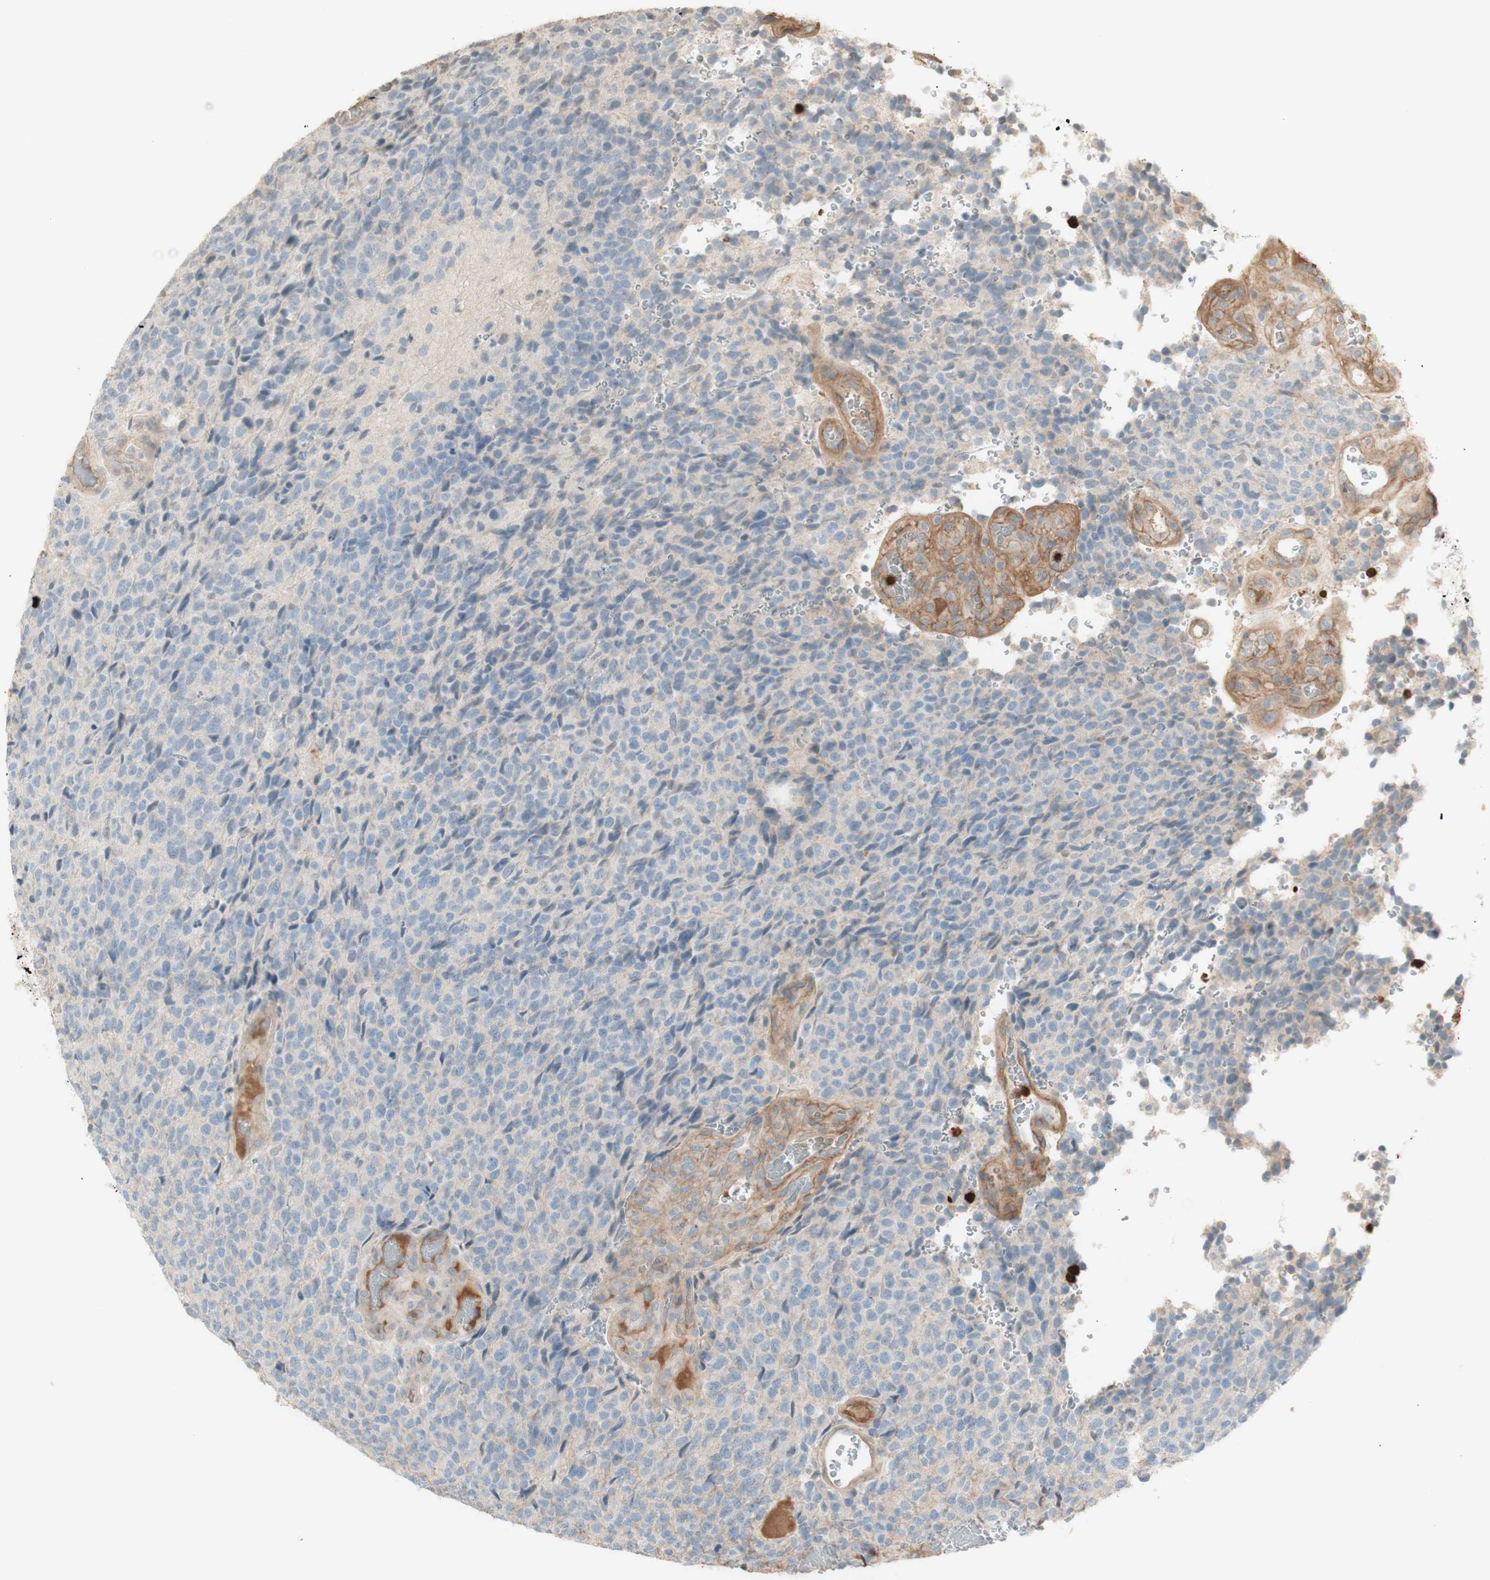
{"staining": {"intensity": "weak", "quantity": "25%-75%", "location": "cytoplasmic/membranous"}, "tissue": "glioma", "cell_type": "Tumor cells", "image_type": "cancer", "snomed": [{"axis": "morphology", "description": "Glioma, malignant, High grade"}, {"axis": "topography", "description": "pancreas cauda"}], "caption": "Glioma stained with a protein marker exhibits weak staining in tumor cells.", "gene": "NID1", "patient": {"sex": "male", "age": 60}}